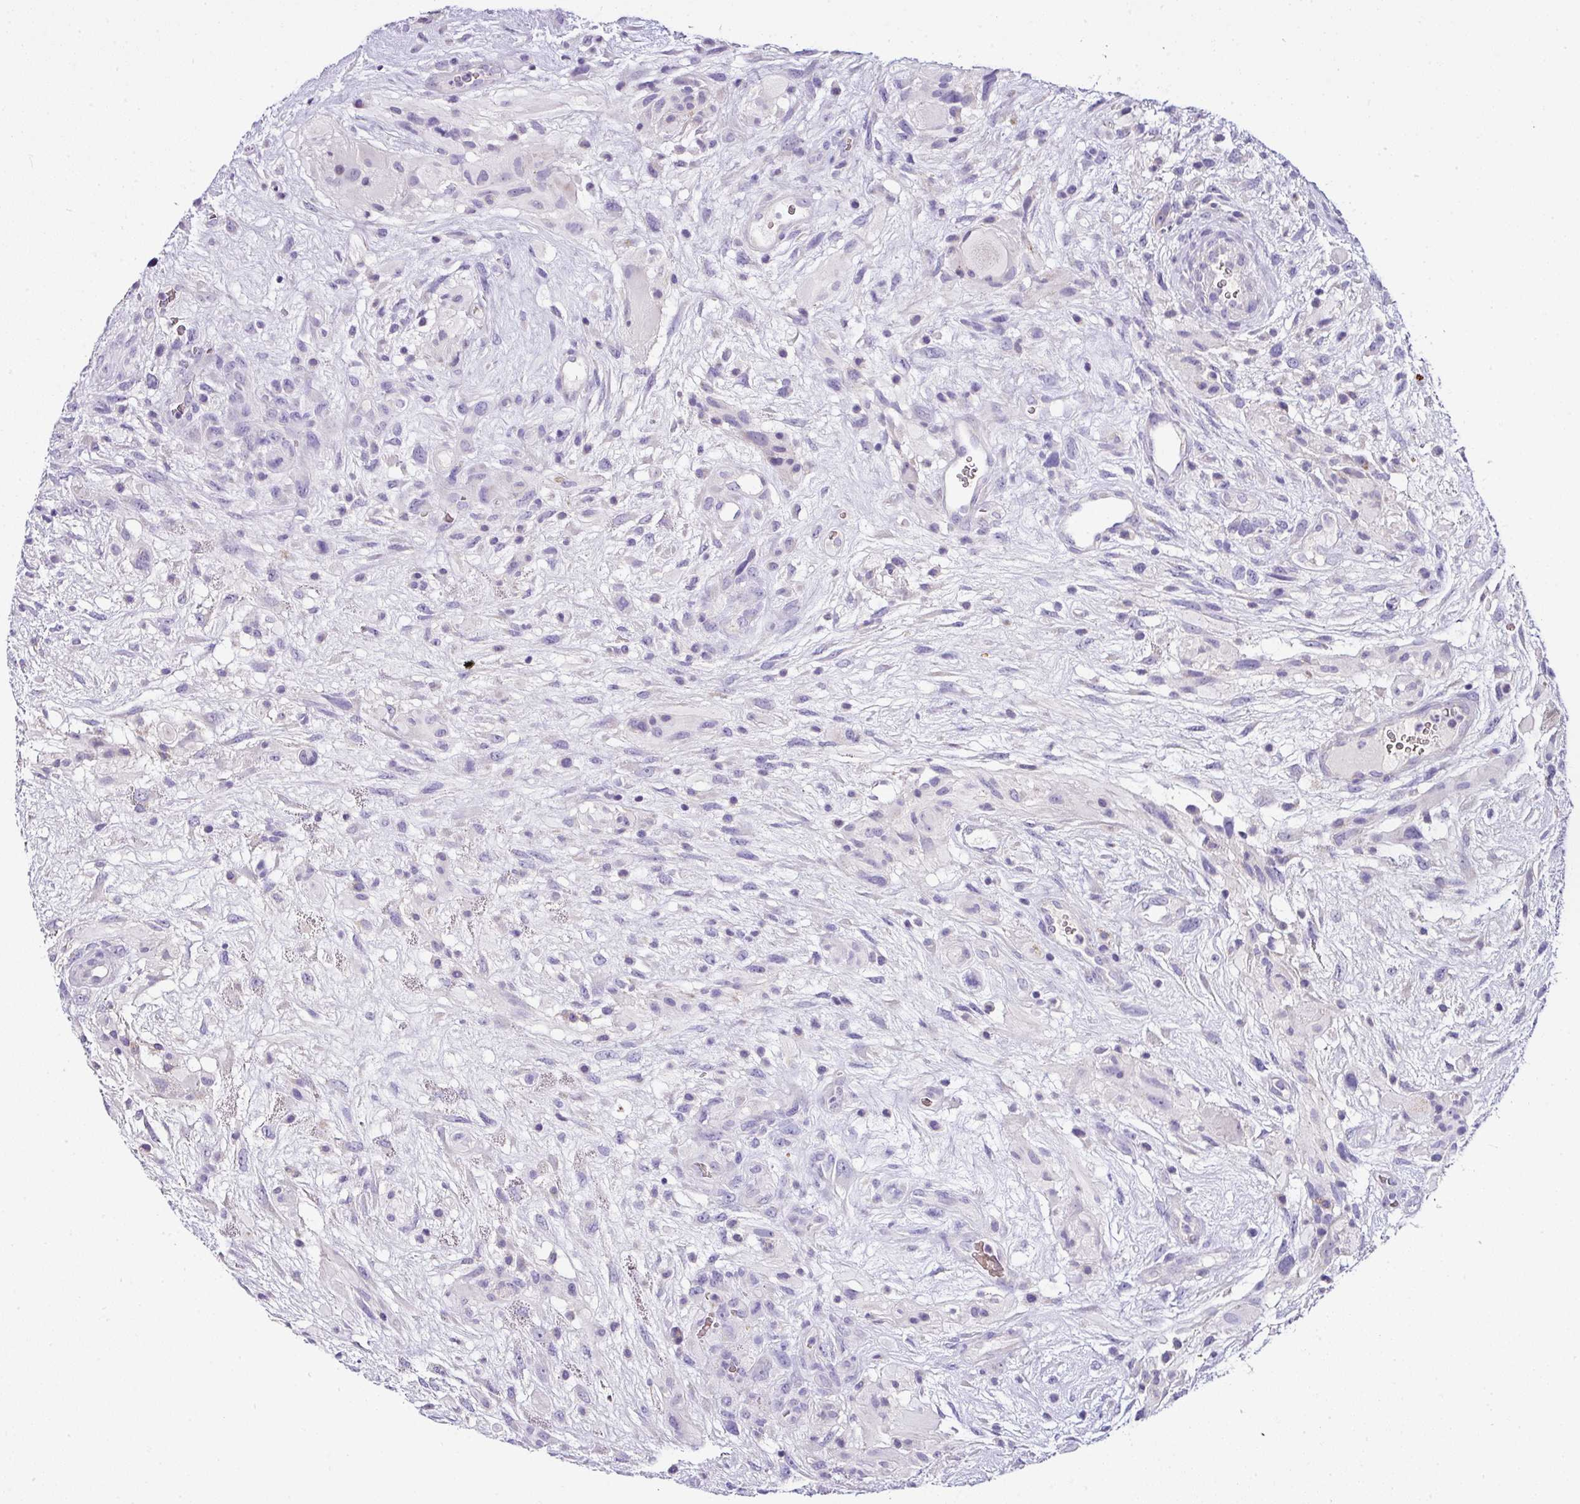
{"staining": {"intensity": "negative", "quantity": "none", "location": "none"}, "tissue": "glioma", "cell_type": "Tumor cells", "image_type": "cancer", "snomed": [{"axis": "morphology", "description": "Glioma, malignant, High grade"}, {"axis": "topography", "description": "Brain"}], "caption": "A histopathology image of human malignant glioma (high-grade) is negative for staining in tumor cells. (Brightfield microscopy of DAB (3,3'-diaminobenzidine) immunohistochemistry at high magnification).", "gene": "NAPSA", "patient": {"sex": "male", "age": 61}}